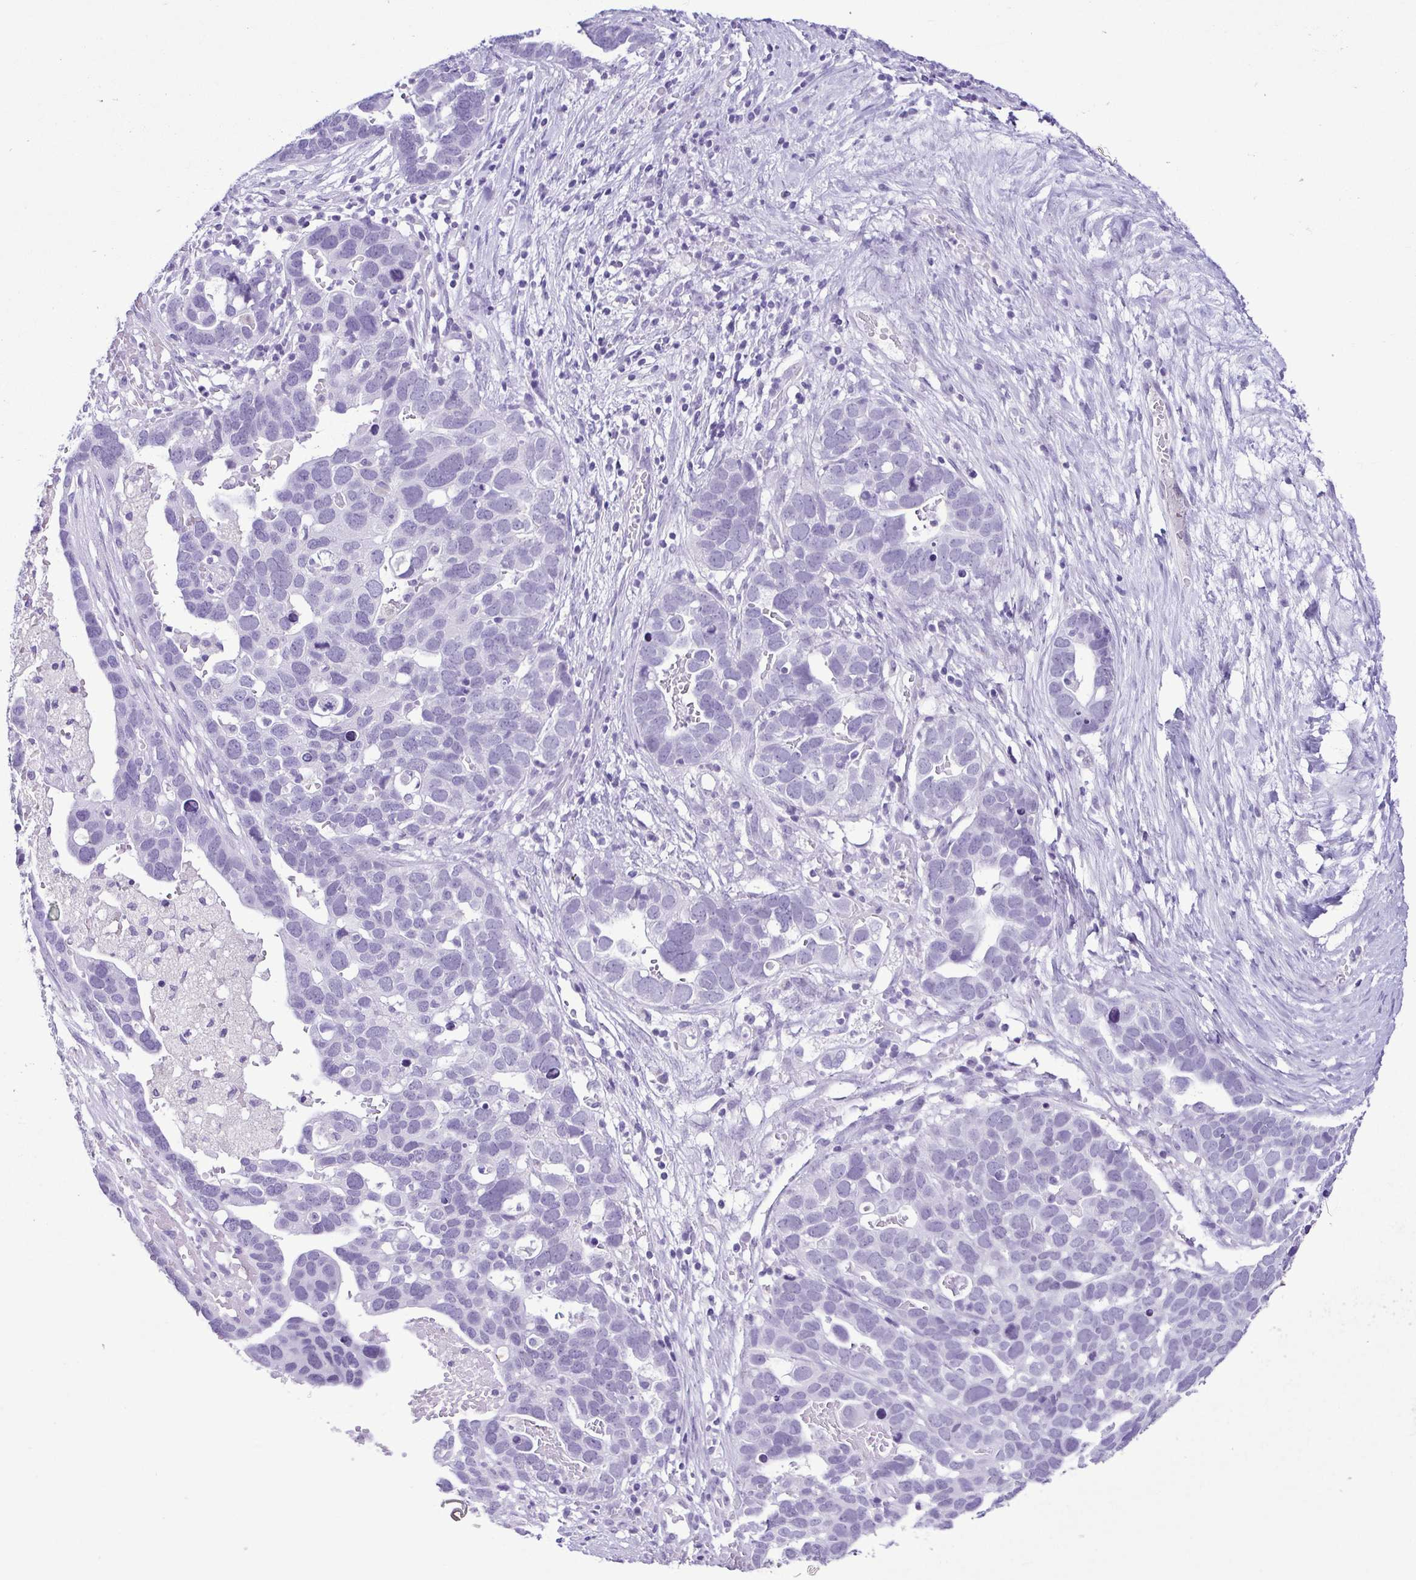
{"staining": {"intensity": "negative", "quantity": "none", "location": "none"}, "tissue": "ovarian cancer", "cell_type": "Tumor cells", "image_type": "cancer", "snomed": [{"axis": "morphology", "description": "Cystadenocarcinoma, serous, NOS"}, {"axis": "topography", "description": "Ovary"}], "caption": "There is no significant expression in tumor cells of ovarian serous cystadenocarcinoma.", "gene": "SPATA16", "patient": {"sex": "female", "age": 54}}